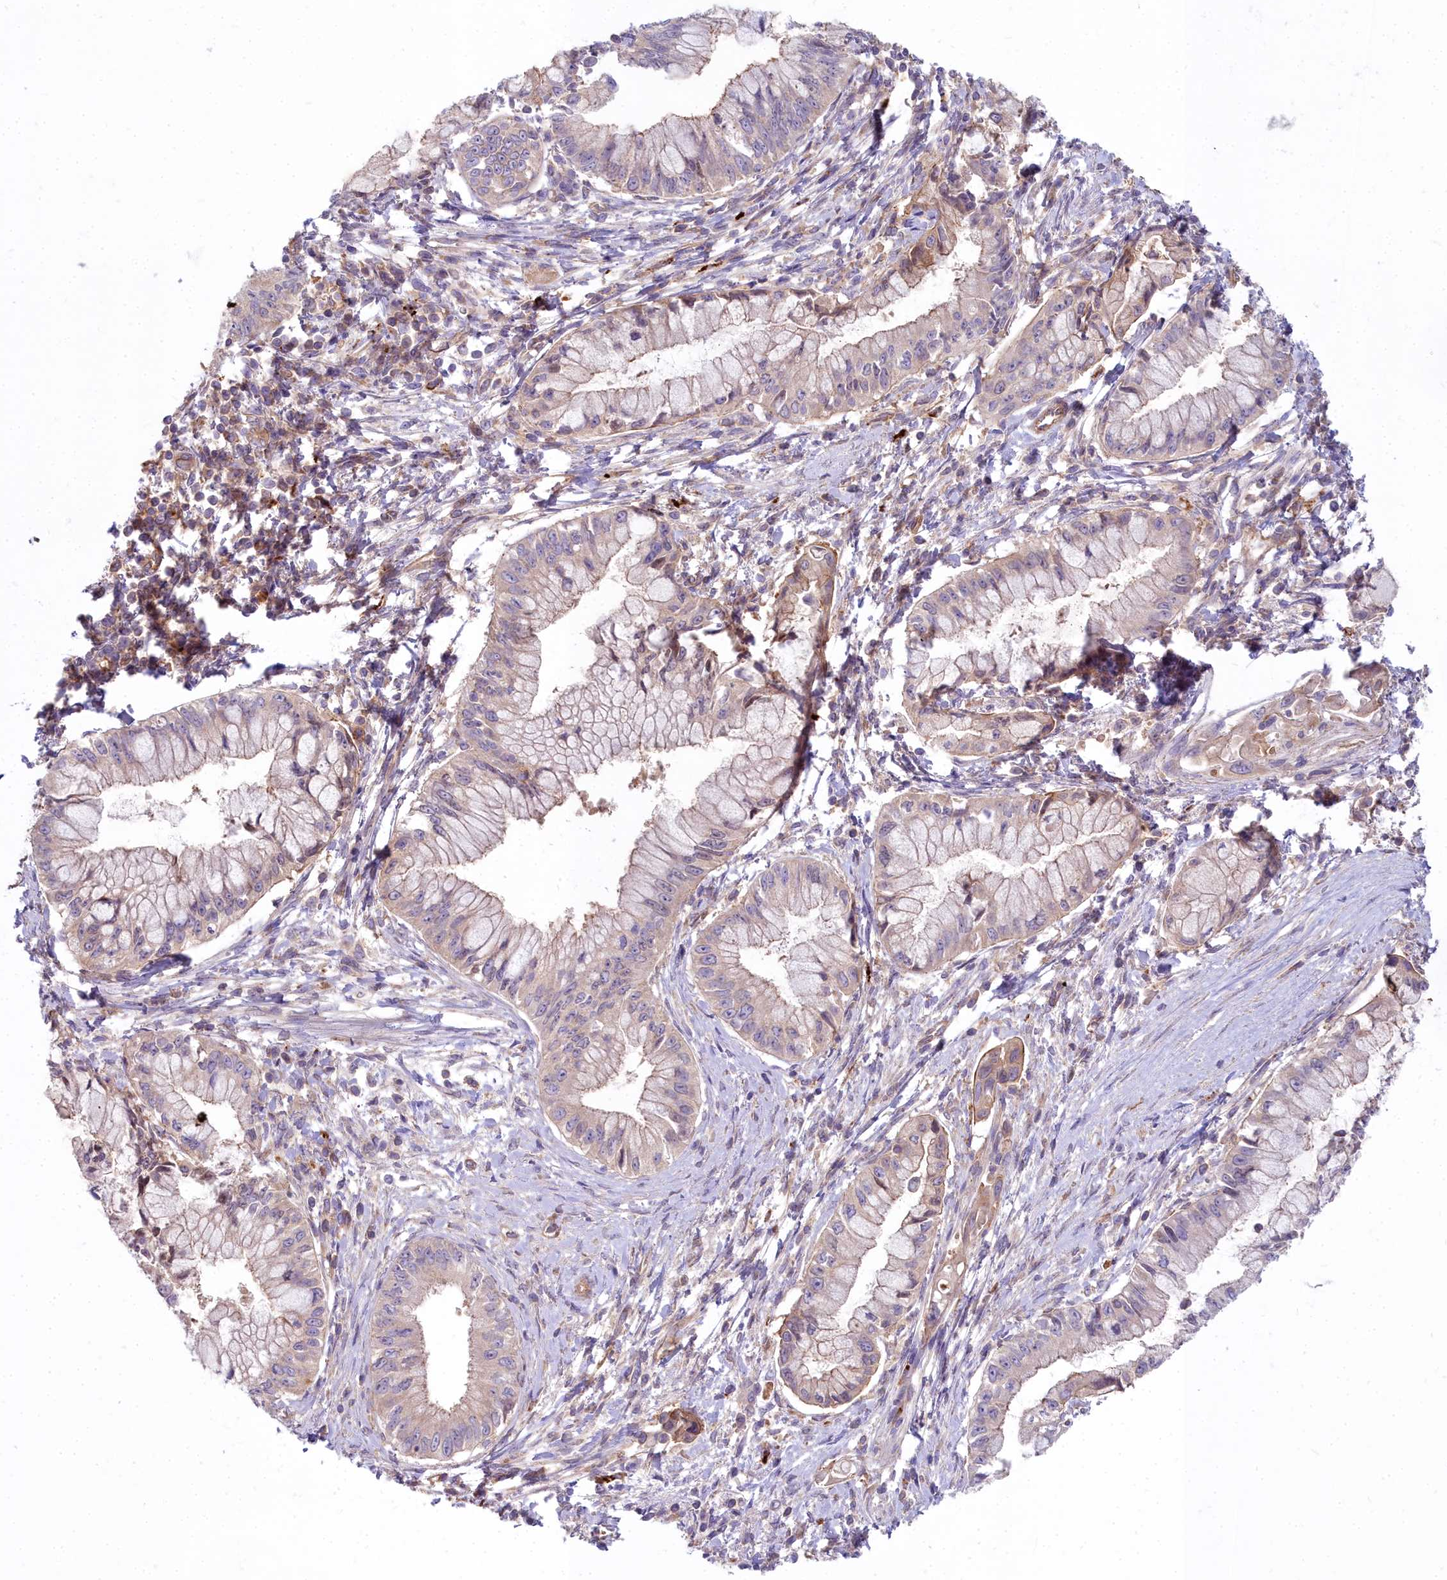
{"staining": {"intensity": "weak", "quantity": "25%-75%", "location": "cytoplasmic/membranous"}, "tissue": "pancreatic cancer", "cell_type": "Tumor cells", "image_type": "cancer", "snomed": [{"axis": "morphology", "description": "Adenocarcinoma, NOS"}, {"axis": "topography", "description": "Pancreas"}], "caption": "The histopathology image displays immunohistochemical staining of pancreatic adenocarcinoma. There is weak cytoplasmic/membranous positivity is present in about 25%-75% of tumor cells. (Brightfield microscopy of DAB IHC at high magnification).", "gene": "HLA-DOA", "patient": {"sex": "male", "age": 48}}